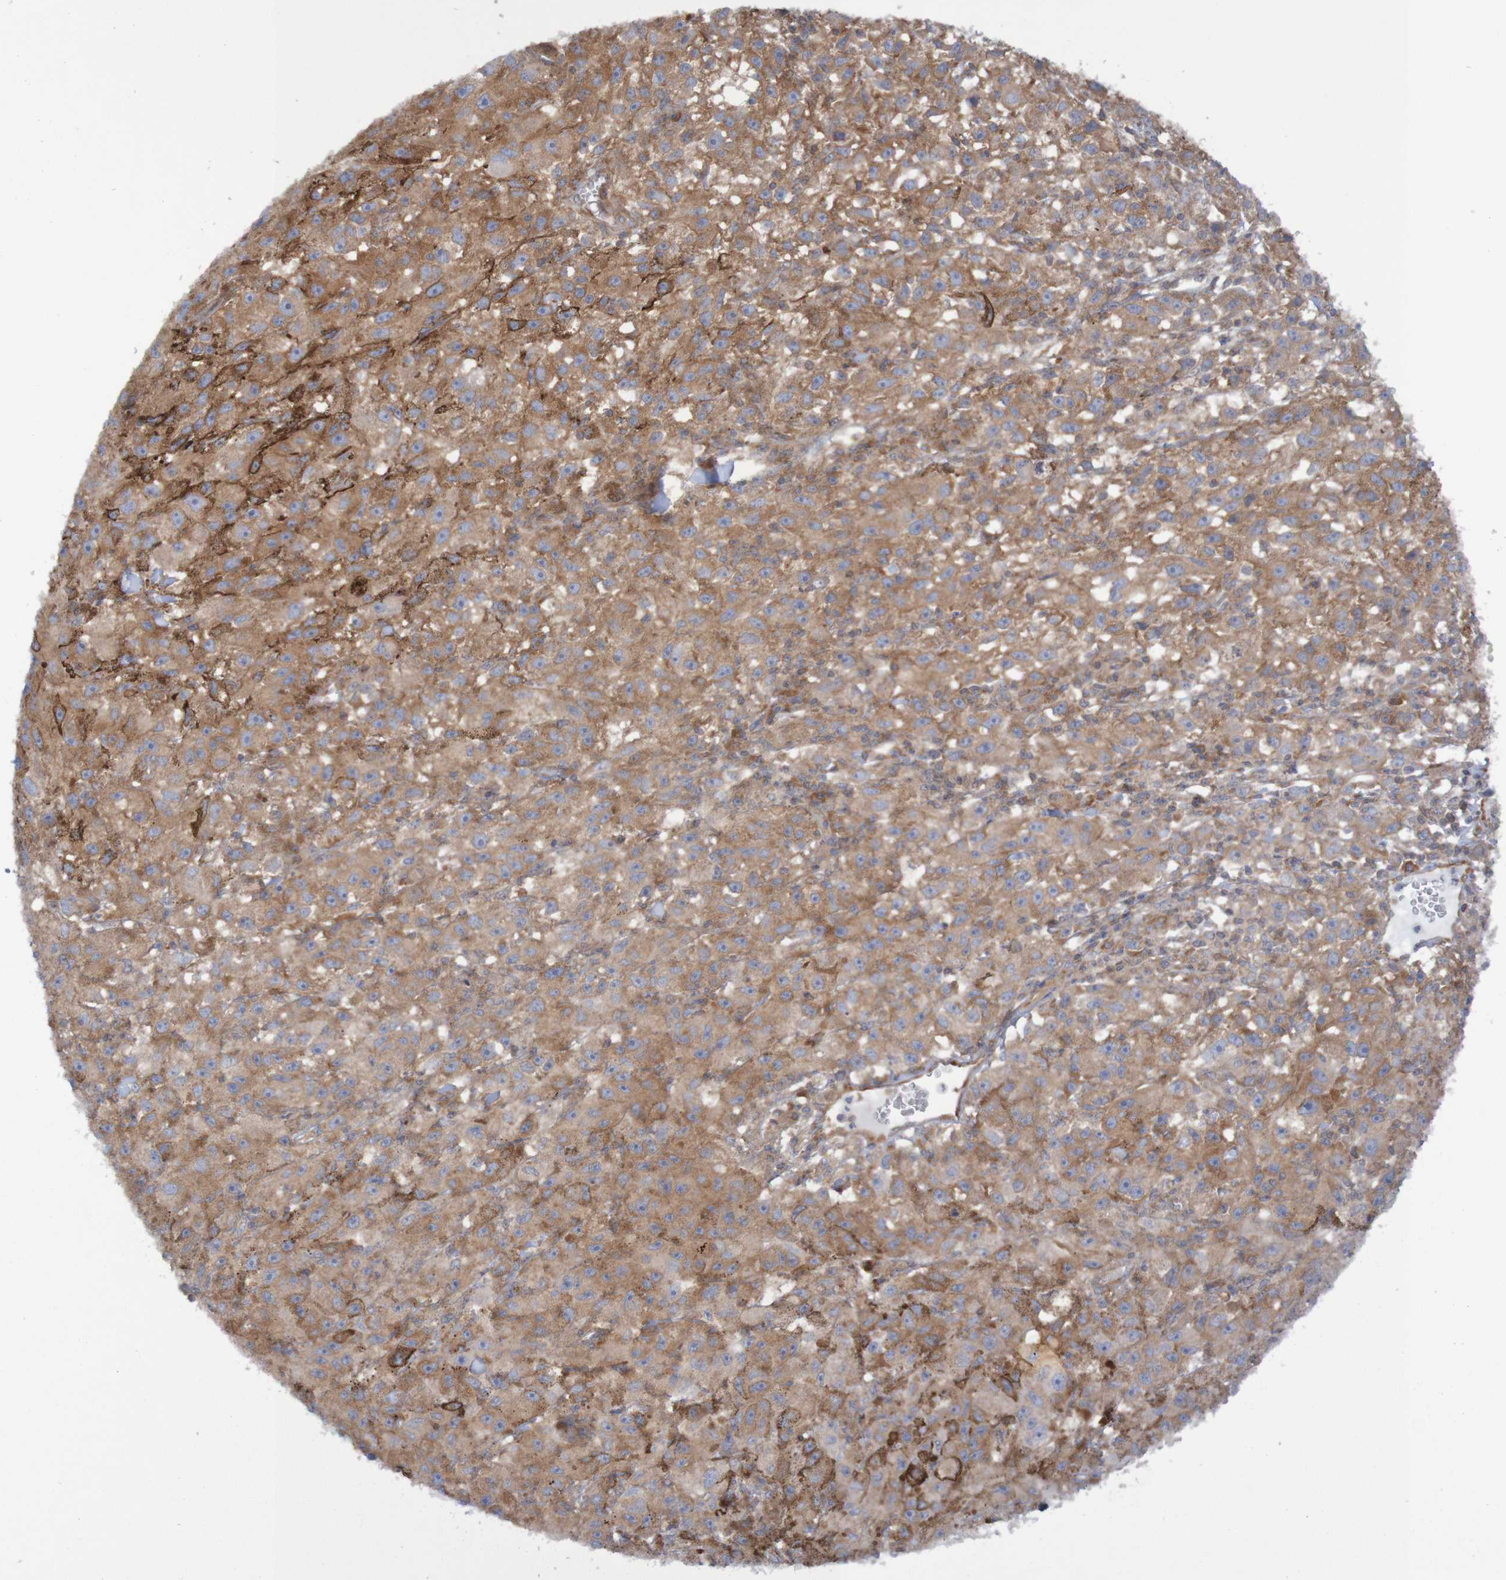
{"staining": {"intensity": "moderate", "quantity": "25%-75%", "location": "cytoplasmic/membranous"}, "tissue": "melanoma", "cell_type": "Tumor cells", "image_type": "cancer", "snomed": [{"axis": "morphology", "description": "Malignant melanoma, NOS"}, {"axis": "topography", "description": "Skin"}], "caption": "Immunohistochemistry (IHC) histopathology image of neoplastic tissue: human malignant melanoma stained using immunohistochemistry (IHC) reveals medium levels of moderate protein expression localized specifically in the cytoplasmic/membranous of tumor cells, appearing as a cytoplasmic/membranous brown color.", "gene": "LRRC47", "patient": {"sex": "female", "age": 104}}